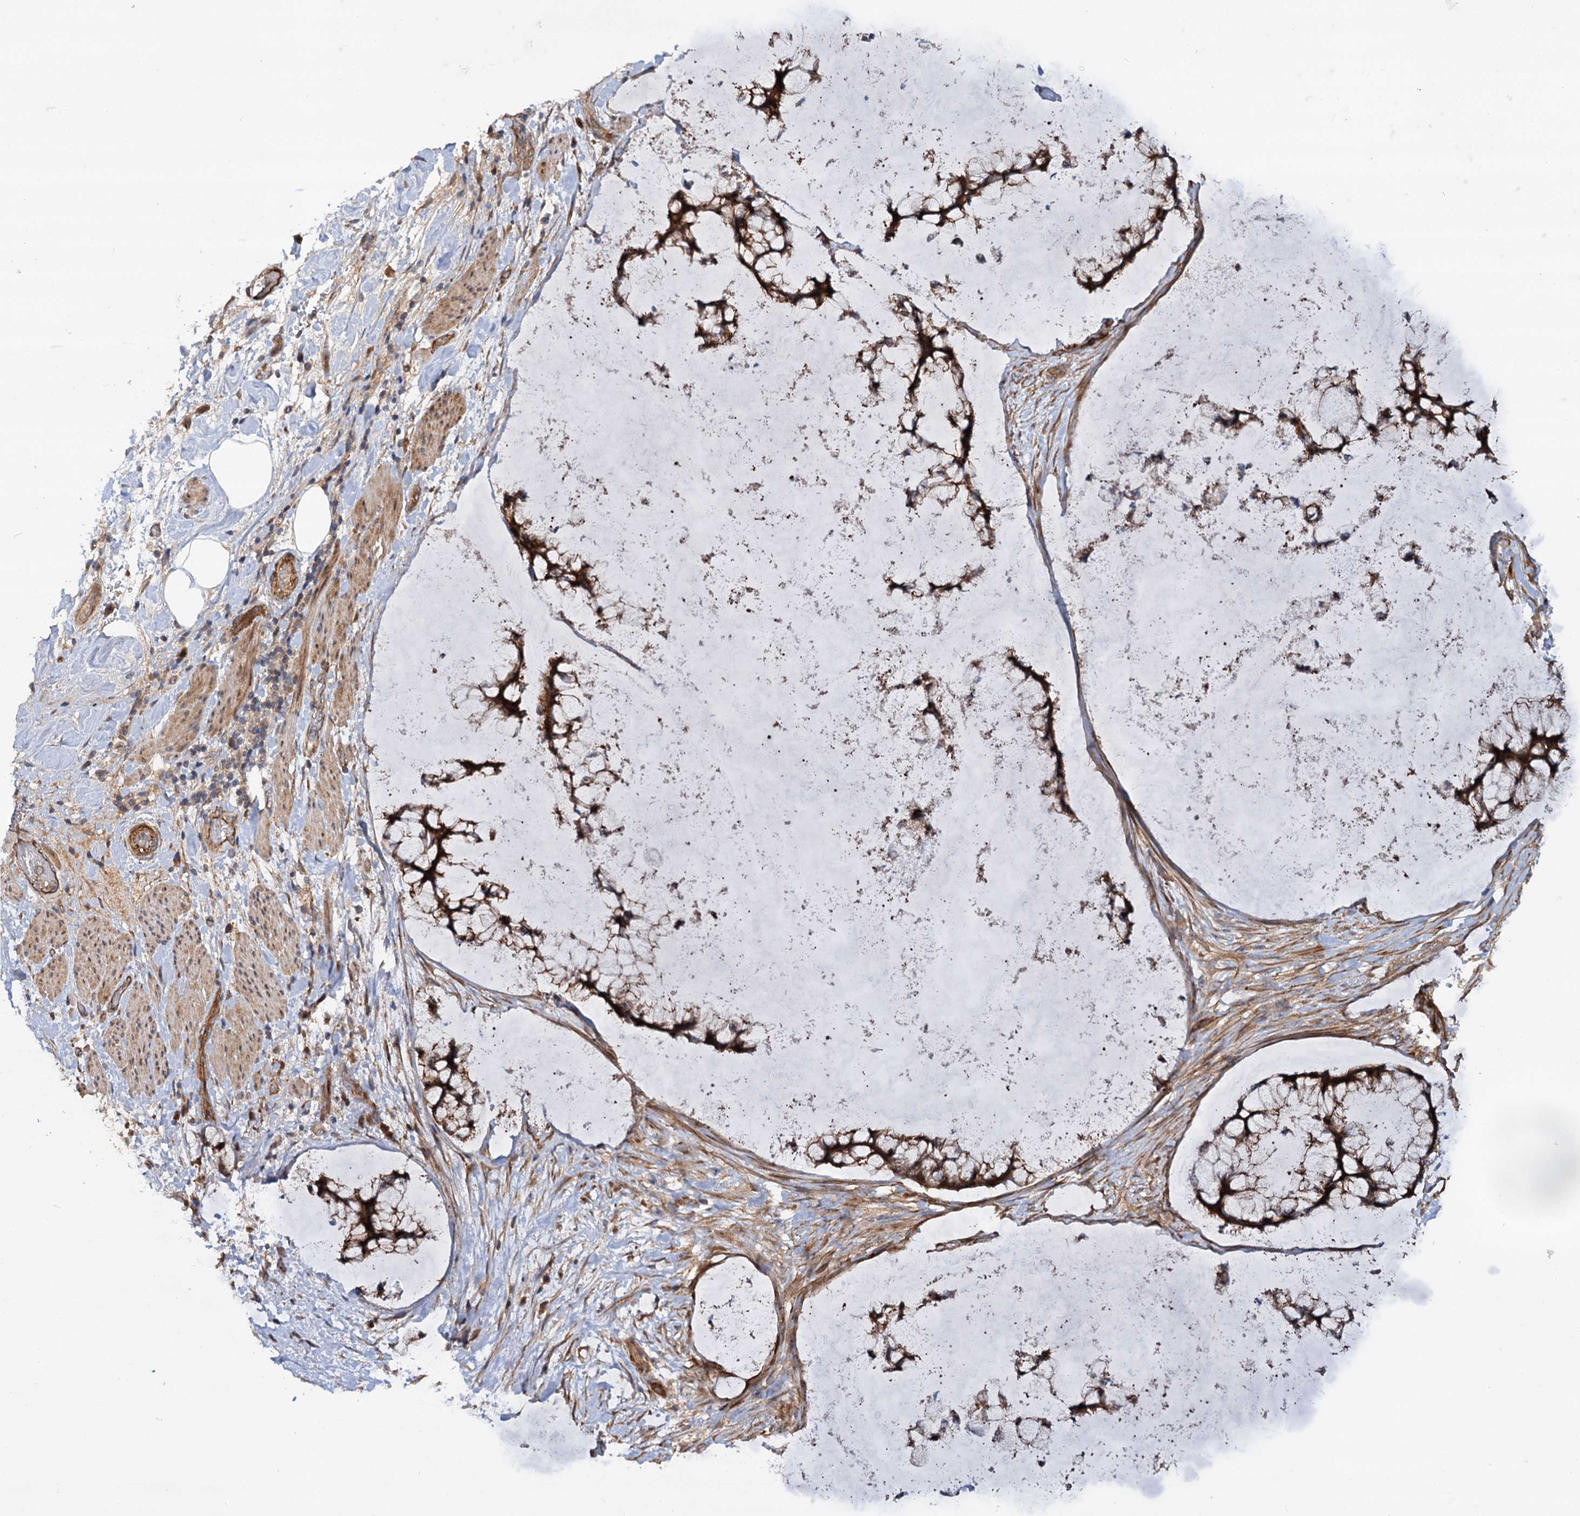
{"staining": {"intensity": "strong", "quantity": ">75%", "location": "cytoplasmic/membranous"}, "tissue": "ovarian cancer", "cell_type": "Tumor cells", "image_type": "cancer", "snomed": [{"axis": "morphology", "description": "Cystadenocarcinoma, mucinous, NOS"}, {"axis": "topography", "description": "Ovary"}], "caption": "IHC image of neoplastic tissue: mucinous cystadenocarcinoma (ovarian) stained using IHC reveals high levels of strong protein expression localized specifically in the cytoplasmic/membranous of tumor cells, appearing as a cytoplasmic/membranous brown color.", "gene": "ADGRG4", "patient": {"sex": "female", "age": 42}}